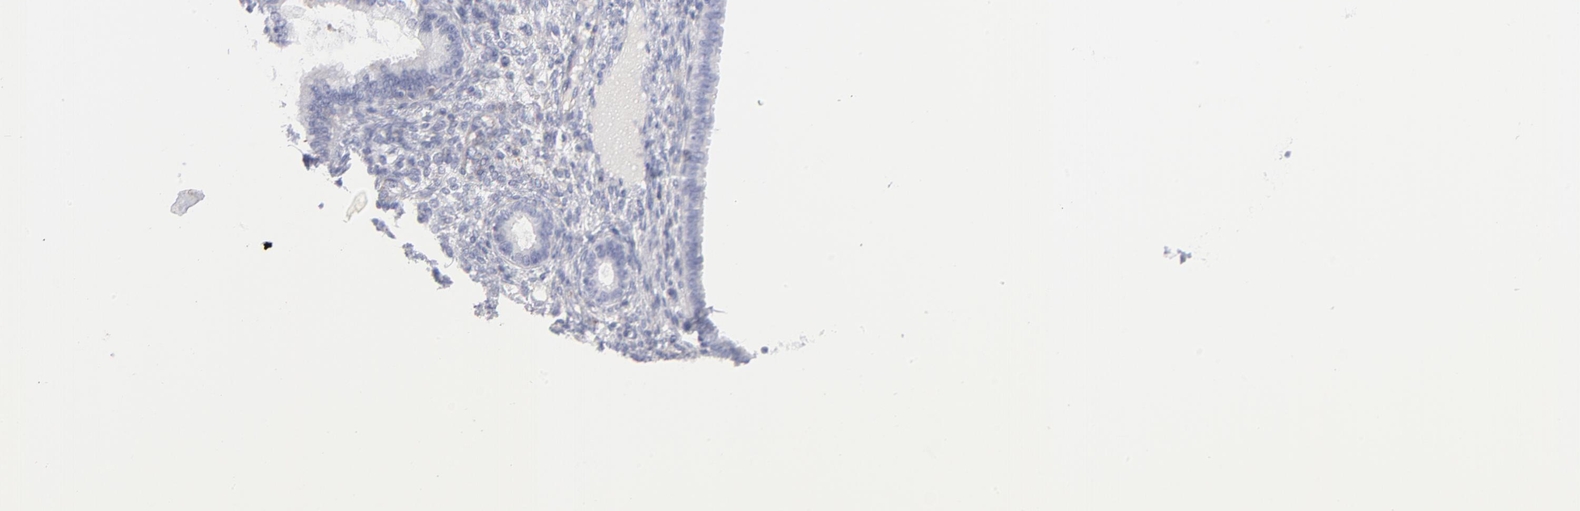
{"staining": {"intensity": "negative", "quantity": "none", "location": "none"}, "tissue": "endometrium", "cell_type": "Cells in endometrial stroma", "image_type": "normal", "snomed": [{"axis": "morphology", "description": "Normal tissue, NOS"}, {"axis": "topography", "description": "Endometrium"}], "caption": "This is a histopathology image of immunohistochemistry (IHC) staining of unremarkable endometrium, which shows no positivity in cells in endometrial stroma.", "gene": "ACTA2", "patient": {"sex": "female", "age": 72}}